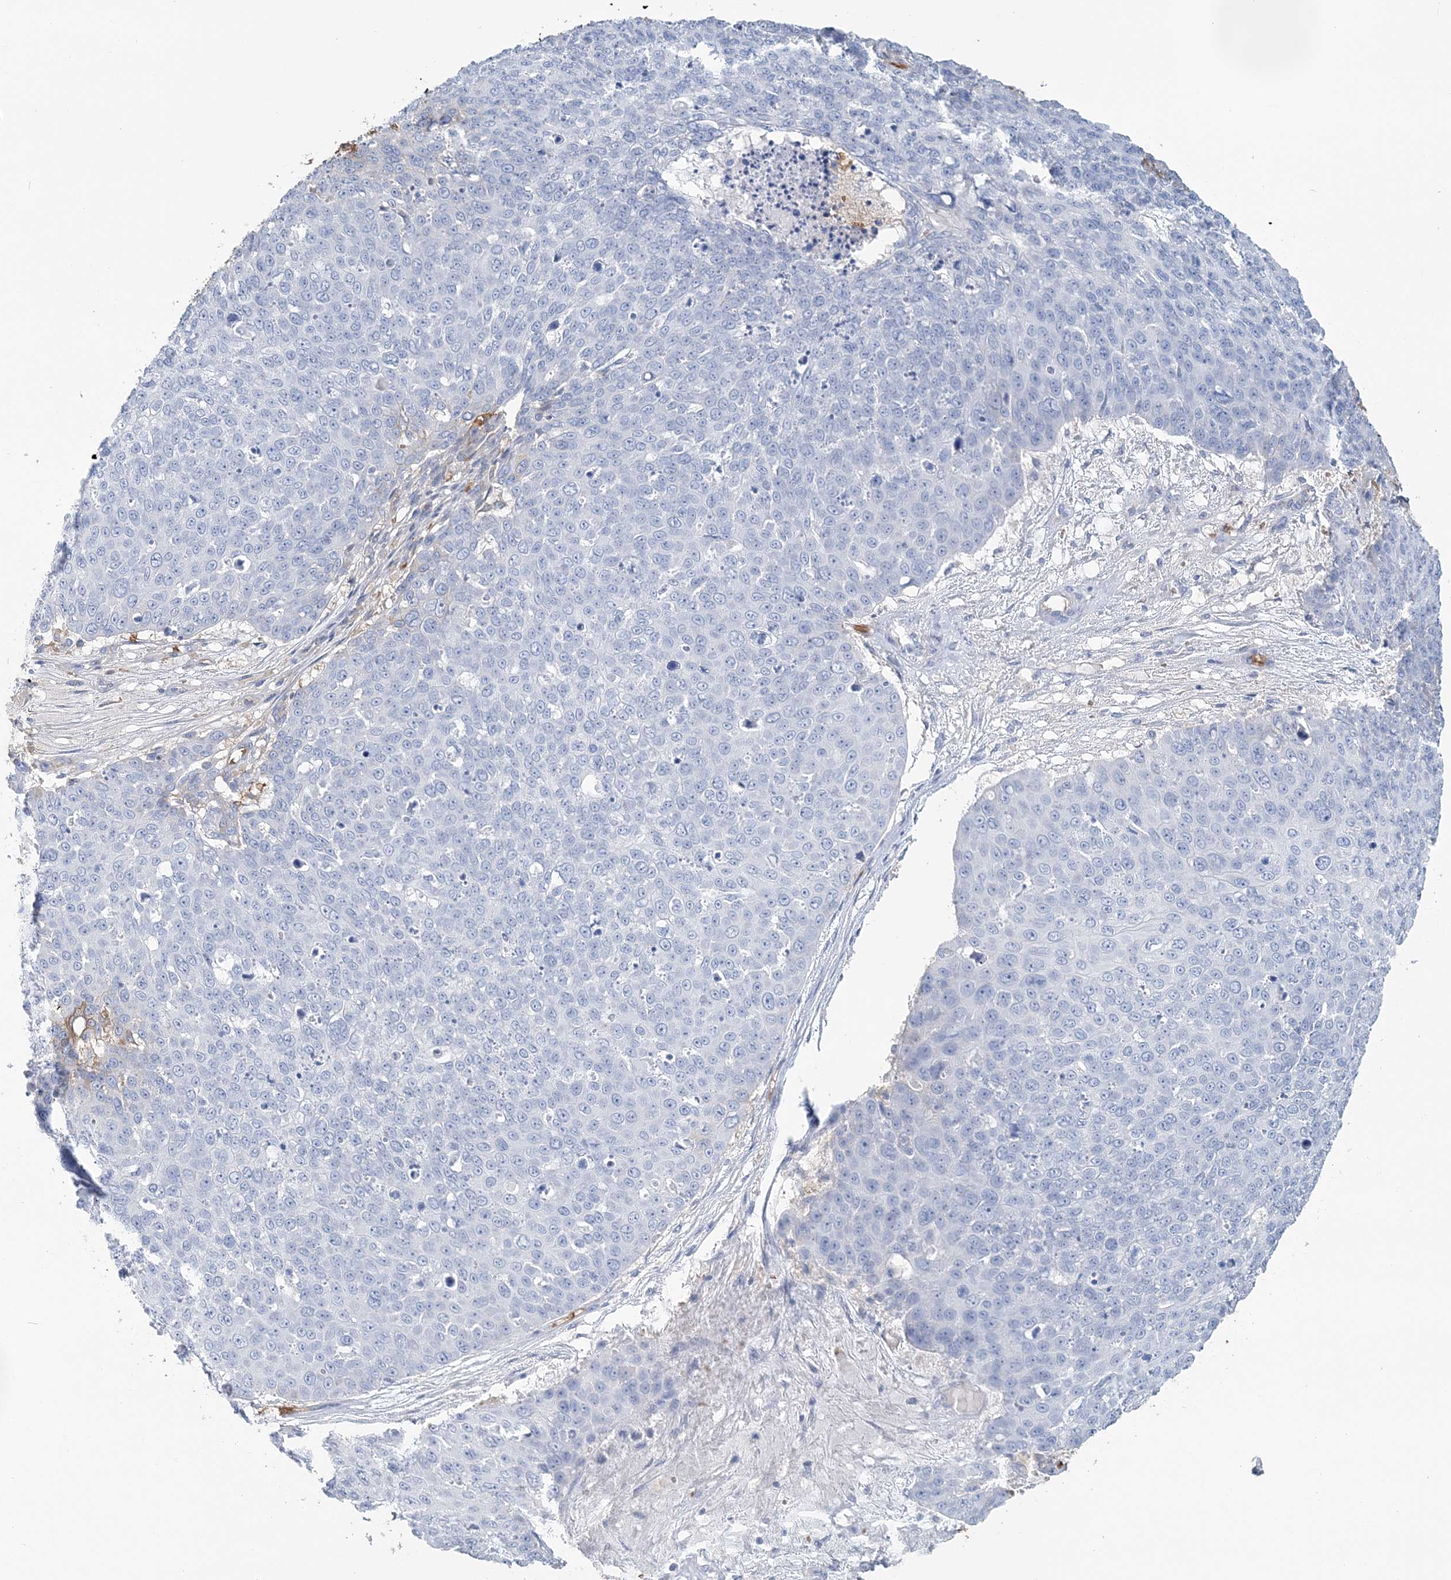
{"staining": {"intensity": "negative", "quantity": "none", "location": "none"}, "tissue": "skin cancer", "cell_type": "Tumor cells", "image_type": "cancer", "snomed": [{"axis": "morphology", "description": "Squamous cell carcinoma, NOS"}, {"axis": "topography", "description": "Skin"}], "caption": "A micrograph of human skin squamous cell carcinoma is negative for staining in tumor cells. Nuclei are stained in blue.", "gene": "HBD", "patient": {"sex": "male", "age": 71}}